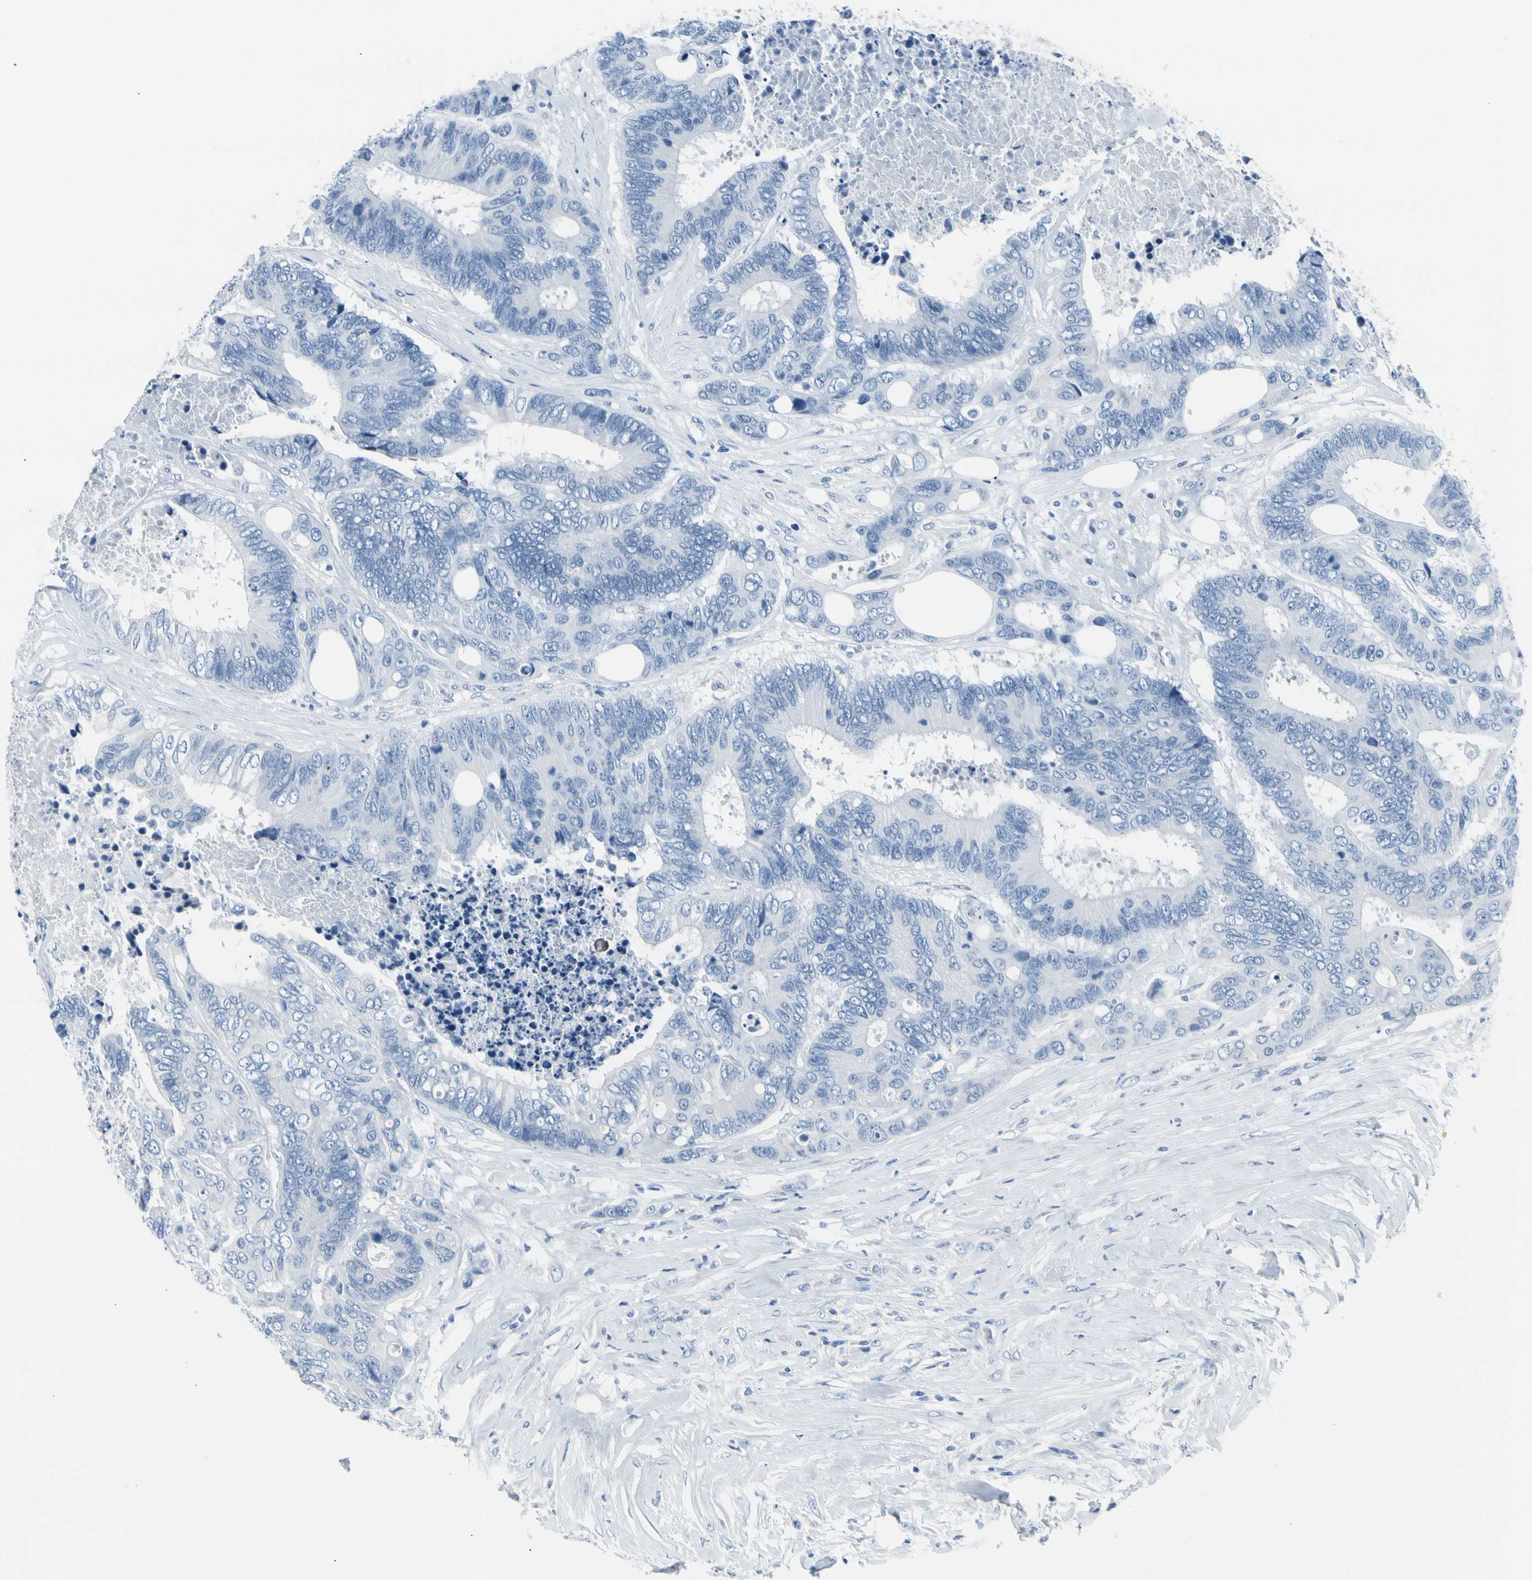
{"staining": {"intensity": "negative", "quantity": "none", "location": "none"}, "tissue": "colorectal cancer", "cell_type": "Tumor cells", "image_type": "cancer", "snomed": [{"axis": "morphology", "description": "Adenocarcinoma, NOS"}, {"axis": "topography", "description": "Rectum"}], "caption": "Immunohistochemistry (IHC) histopathology image of neoplastic tissue: colorectal cancer (adenocarcinoma) stained with DAB (3,3'-diaminobenzidine) shows no significant protein positivity in tumor cells.", "gene": "TPO", "patient": {"sex": "male", "age": 55}}